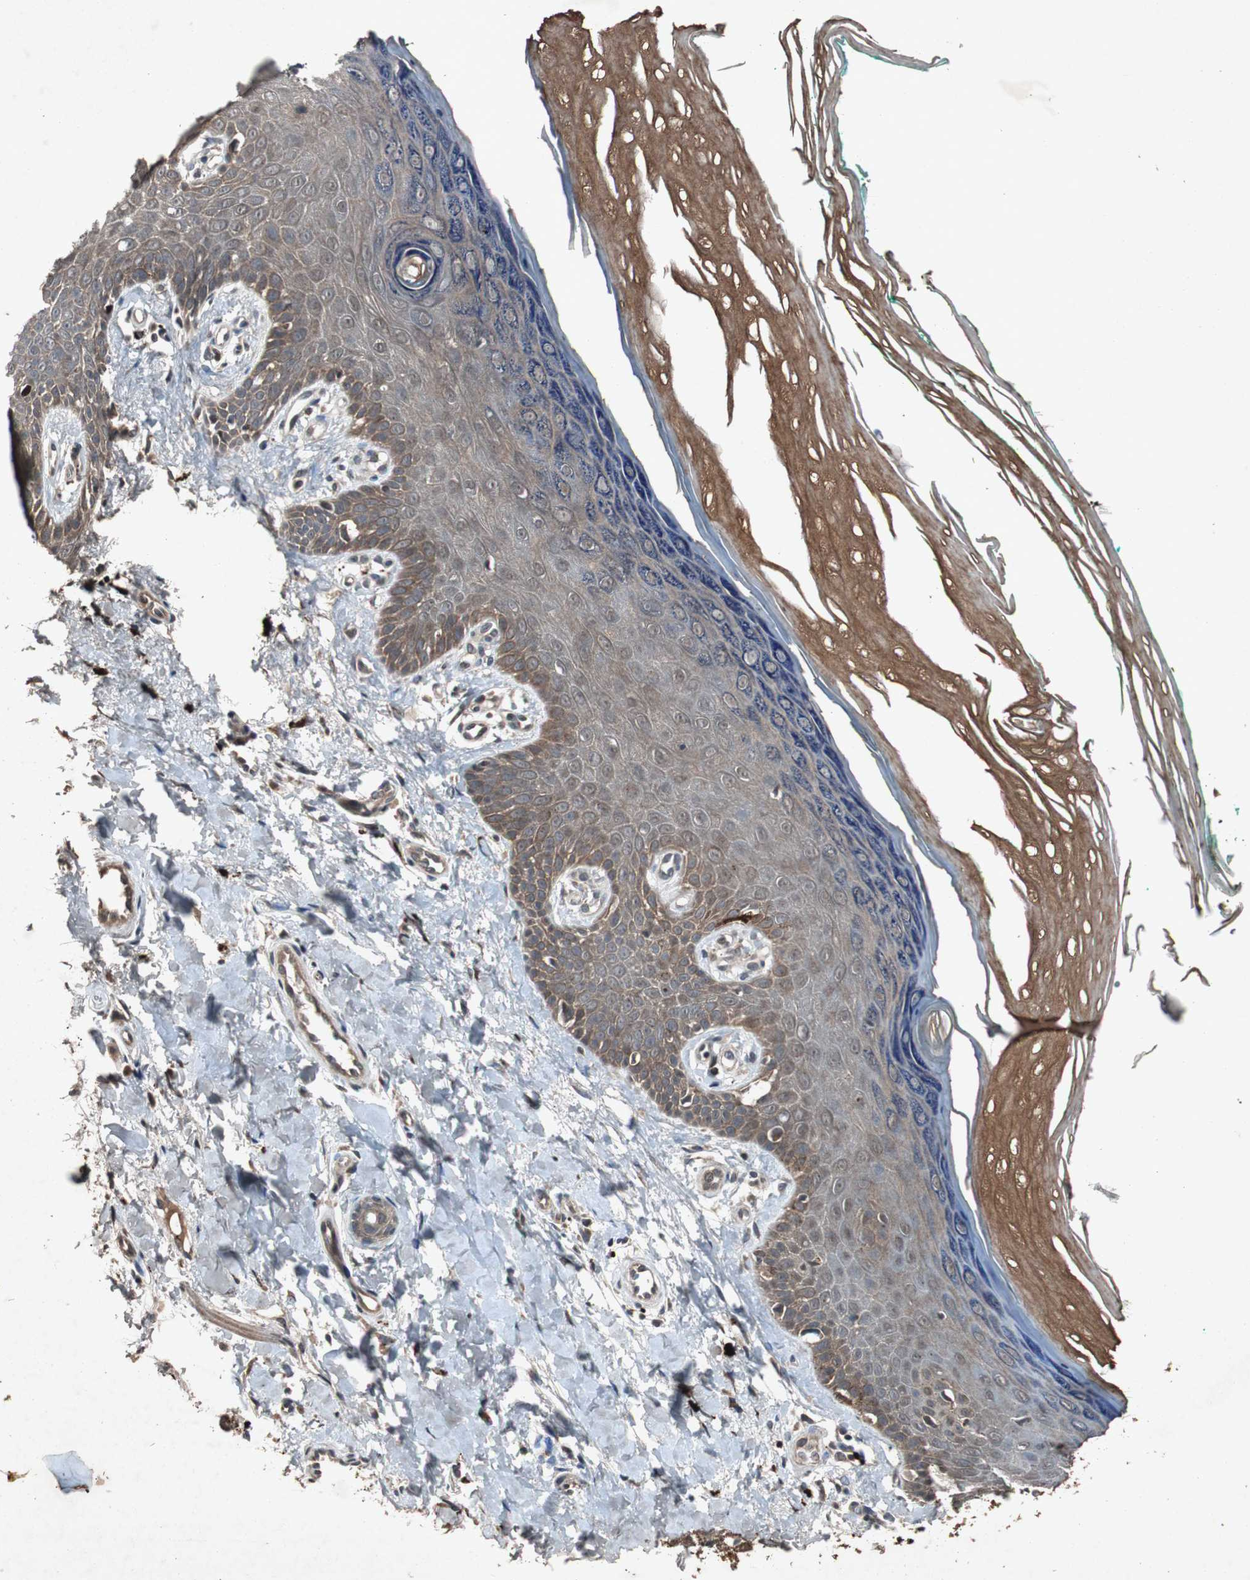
{"staining": {"intensity": "weak", "quantity": ">75%", "location": "cytoplasmic/membranous"}, "tissue": "skin", "cell_type": "Fibroblasts", "image_type": "normal", "snomed": [{"axis": "morphology", "description": "Normal tissue, NOS"}, {"axis": "topography", "description": "Skin"}], "caption": "Human skin stained with a brown dye exhibits weak cytoplasmic/membranous positive staining in approximately >75% of fibroblasts.", "gene": "SLIT2", "patient": {"sex": "male", "age": 26}}